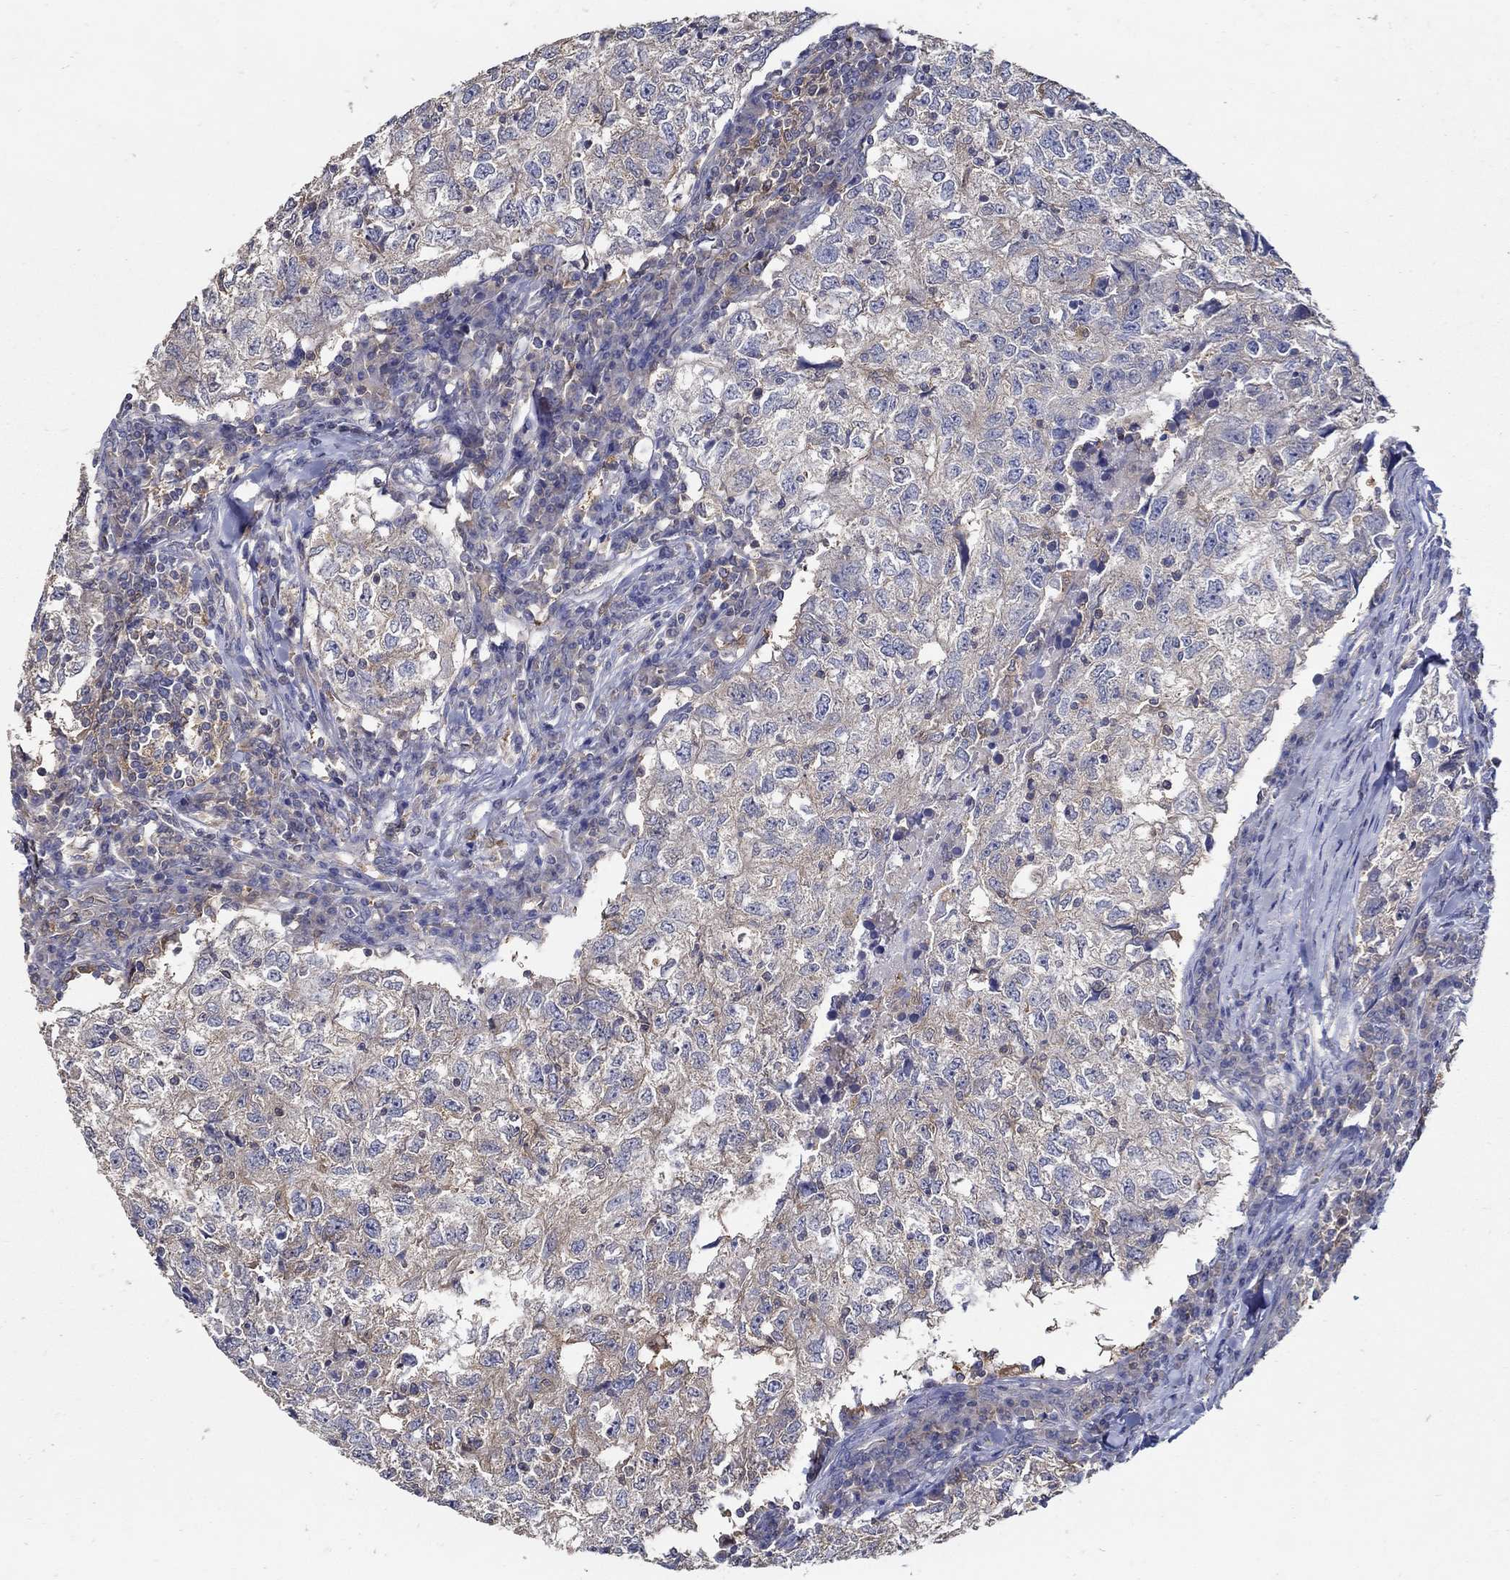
{"staining": {"intensity": "moderate", "quantity": "25%-75%", "location": "cytoplasmic/membranous"}, "tissue": "breast cancer", "cell_type": "Tumor cells", "image_type": "cancer", "snomed": [{"axis": "morphology", "description": "Duct carcinoma"}, {"axis": "topography", "description": "Breast"}], "caption": "Immunohistochemistry histopathology image of human breast invasive ductal carcinoma stained for a protein (brown), which shows medium levels of moderate cytoplasmic/membranous expression in about 25%-75% of tumor cells.", "gene": "MTHFR", "patient": {"sex": "female", "age": 30}}